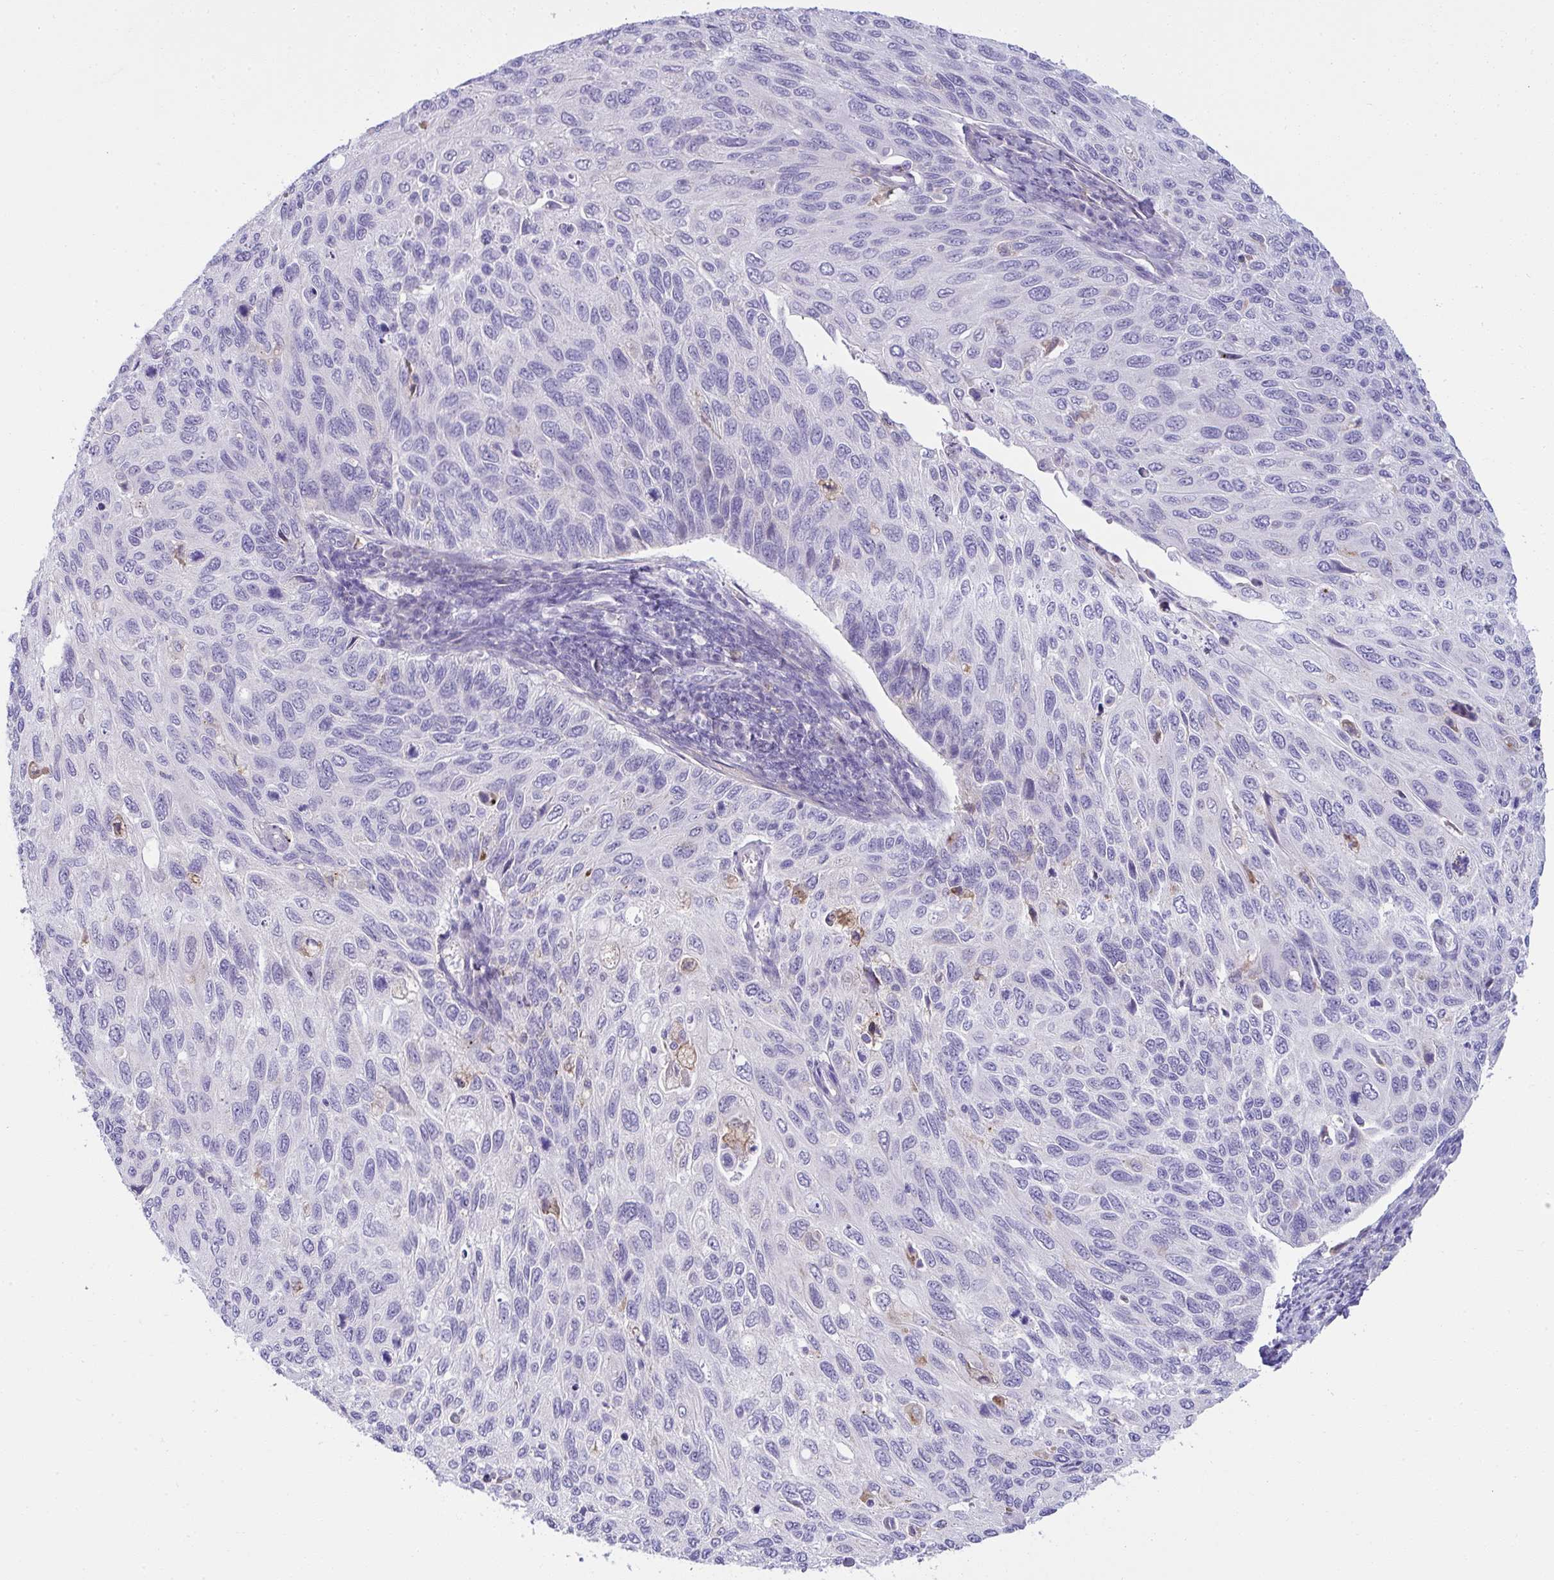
{"staining": {"intensity": "negative", "quantity": "none", "location": "none"}, "tissue": "cervical cancer", "cell_type": "Tumor cells", "image_type": "cancer", "snomed": [{"axis": "morphology", "description": "Squamous cell carcinoma, NOS"}, {"axis": "topography", "description": "Cervix"}], "caption": "IHC of human cervical cancer displays no positivity in tumor cells. (Immunohistochemistry (ihc), brightfield microscopy, high magnification).", "gene": "RGPD5", "patient": {"sex": "female", "age": 70}}